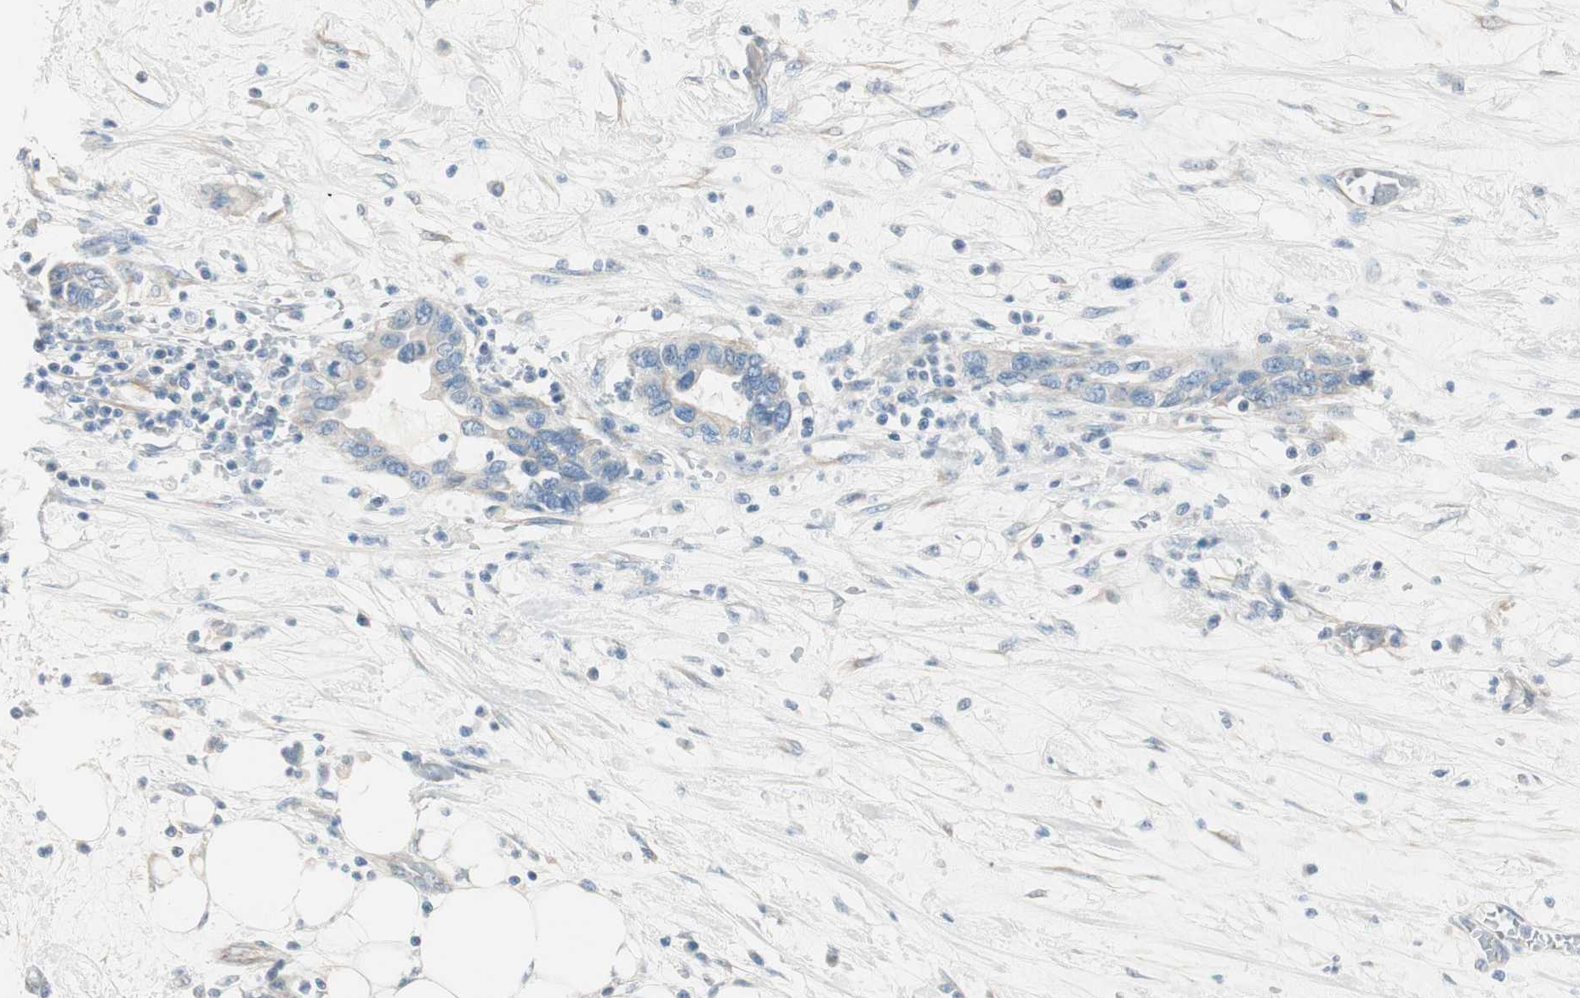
{"staining": {"intensity": "negative", "quantity": "none", "location": "none"}, "tissue": "pancreatic cancer", "cell_type": "Tumor cells", "image_type": "cancer", "snomed": [{"axis": "morphology", "description": "Adenocarcinoma, NOS"}, {"axis": "topography", "description": "Pancreas"}], "caption": "Histopathology image shows no protein positivity in tumor cells of pancreatic cancer (adenocarcinoma) tissue.", "gene": "CDK3", "patient": {"sex": "female", "age": 57}}